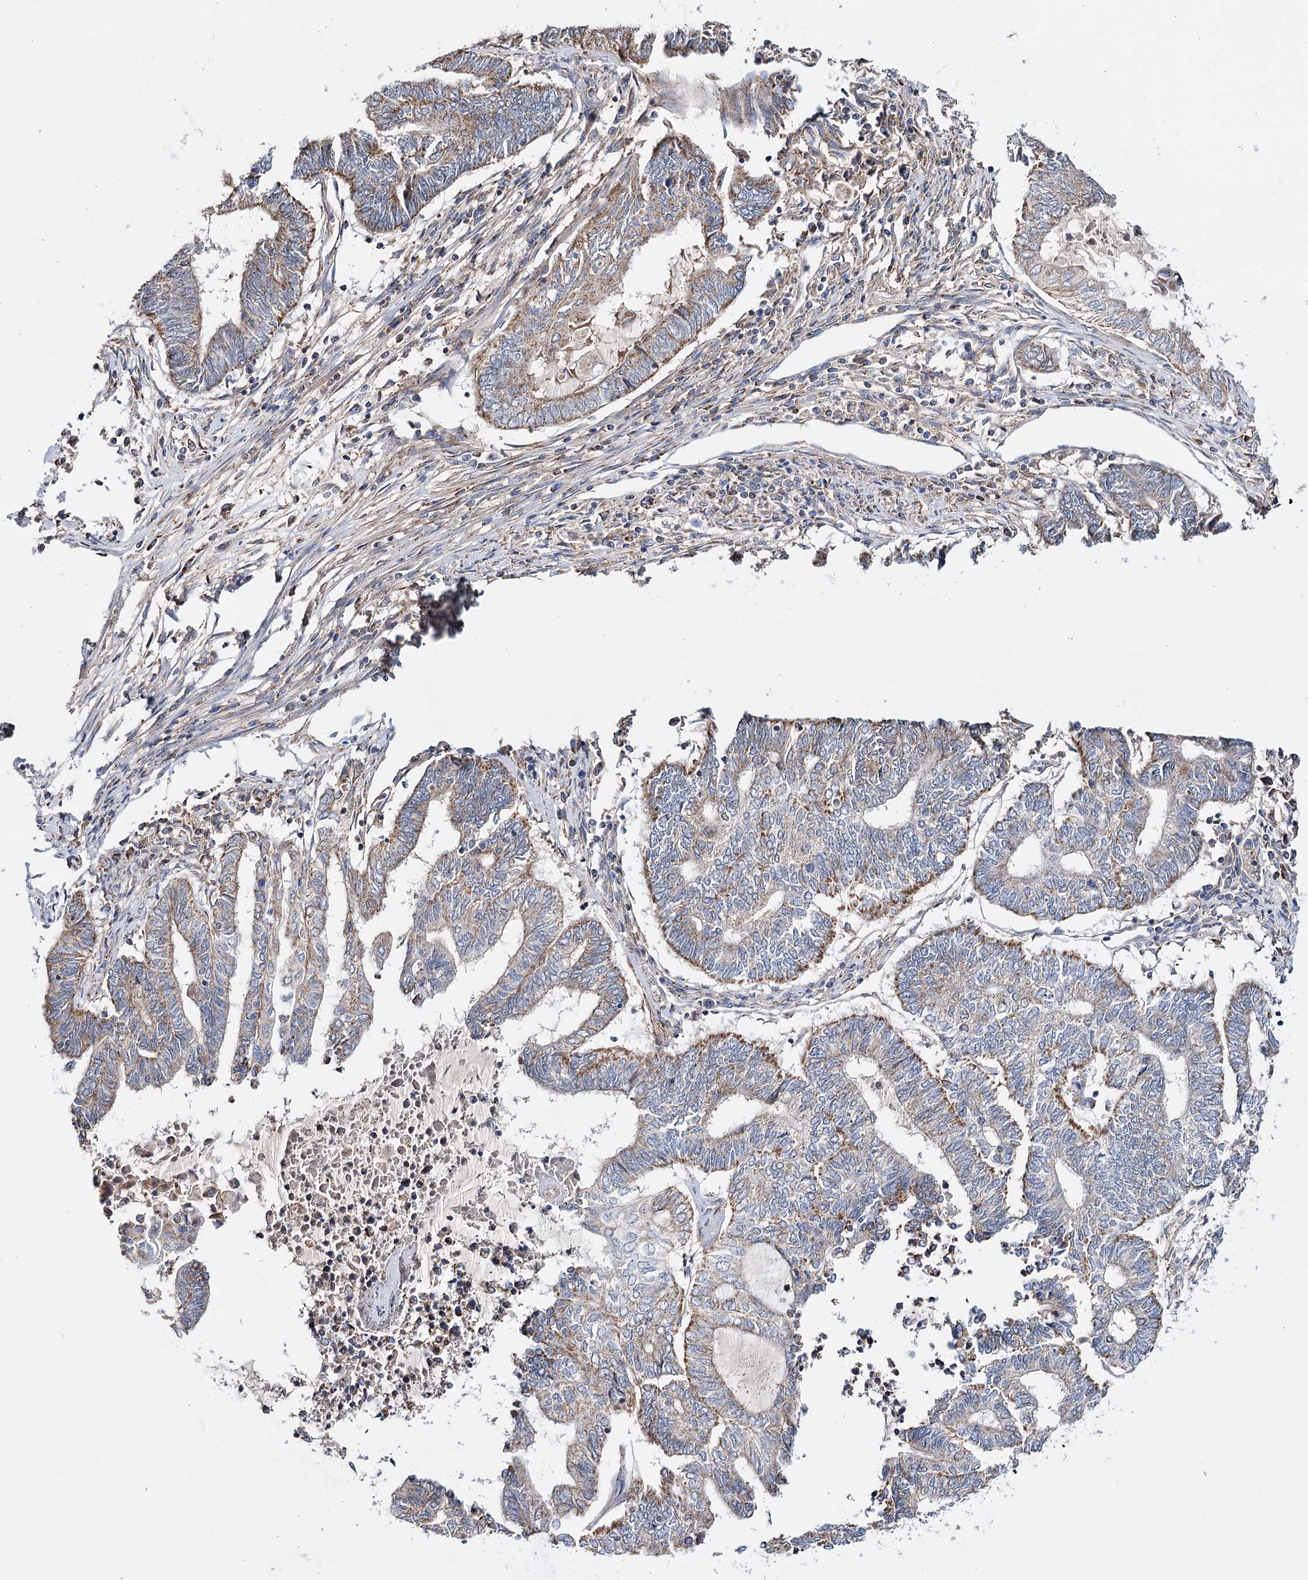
{"staining": {"intensity": "moderate", "quantity": ">75%", "location": "cytoplasmic/membranous"}, "tissue": "endometrial cancer", "cell_type": "Tumor cells", "image_type": "cancer", "snomed": [{"axis": "morphology", "description": "Adenocarcinoma, NOS"}, {"axis": "topography", "description": "Uterus"}, {"axis": "topography", "description": "Endometrium"}], "caption": "Endometrial cancer (adenocarcinoma) stained with immunohistochemistry (IHC) shows moderate cytoplasmic/membranous staining in about >75% of tumor cells. (Stains: DAB (3,3'-diaminobenzidine) in brown, nuclei in blue, Microscopy: brightfield microscopy at high magnification).", "gene": "CFAP46", "patient": {"sex": "female", "age": 70}}